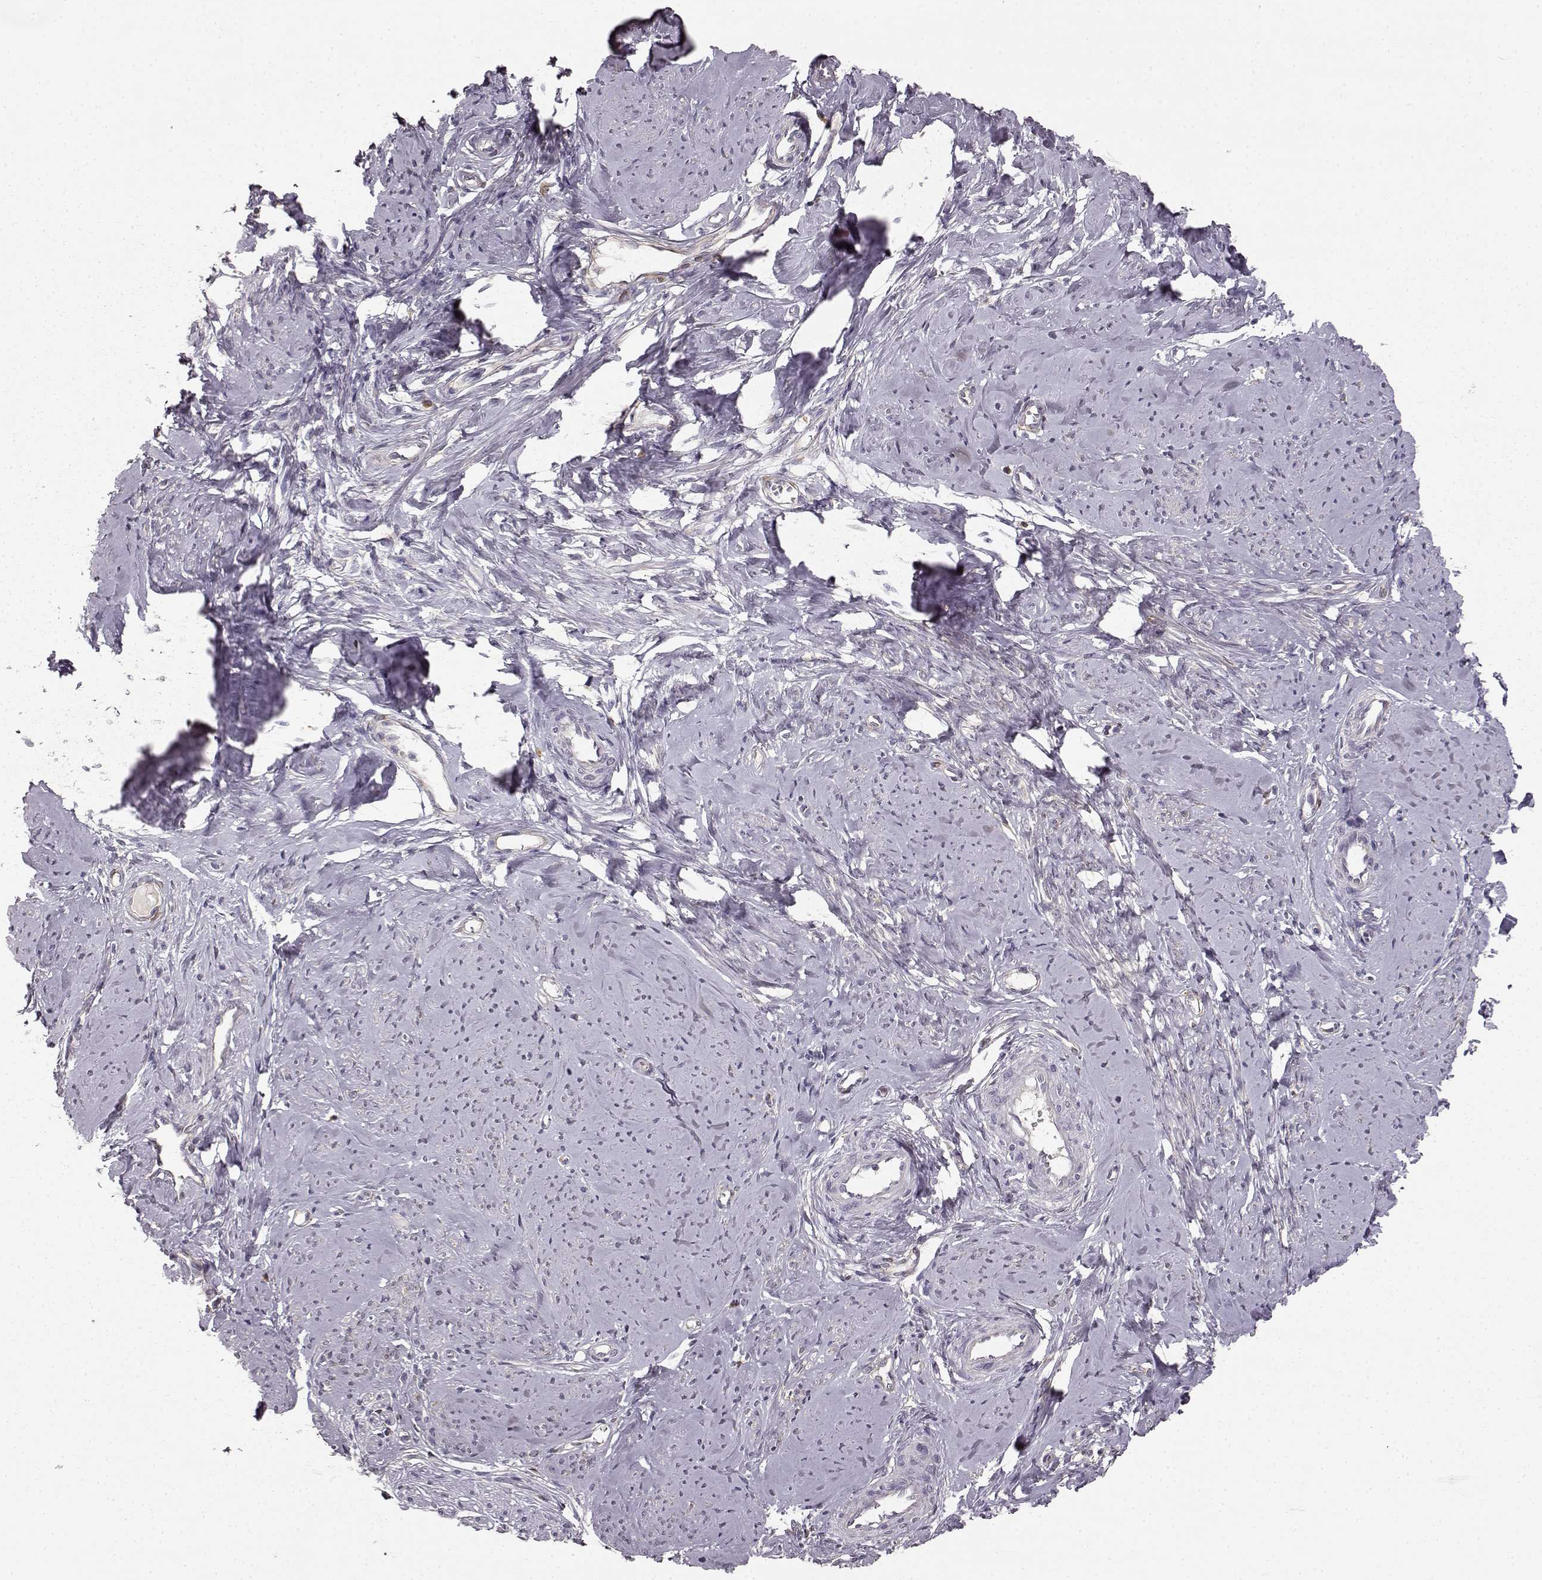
{"staining": {"intensity": "negative", "quantity": "none", "location": "none"}, "tissue": "smooth muscle", "cell_type": "Smooth muscle cells", "image_type": "normal", "snomed": [{"axis": "morphology", "description": "Normal tissue, NOS"}, {"axis": "topography", "description": "Smooth muscle"}], "caption": "The immunohistochemistry (IHC) image has no significant staining in smooth muscle cells of smooth muscle.", "gene": "GHR", "patient": {"sex": "female", "age": 48}}